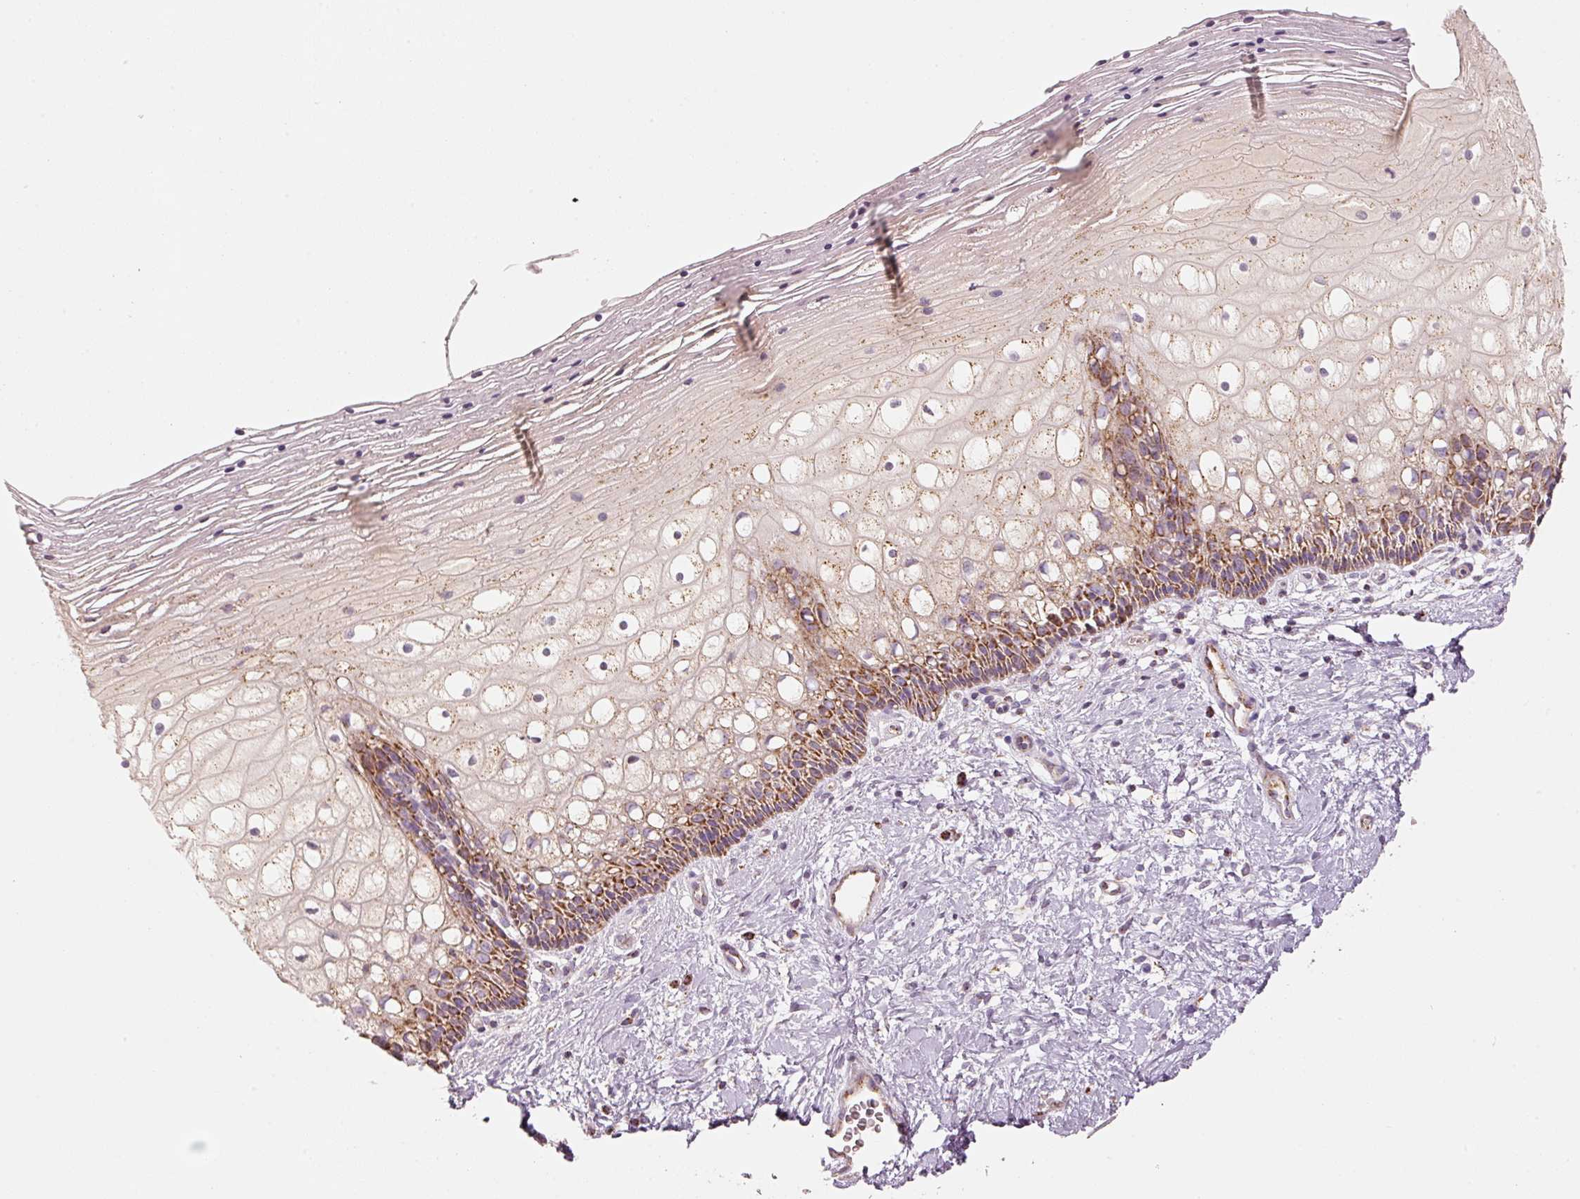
{"staining": {"intensity": "moderate", "quantity": "25%-75%", "location": "cytoplasmic/membranous"}, "tissue": "cervix", "cell_type": "Glandular cells", "image_type": "normal", "snomed": [{"axis": "morphology", "description": "Normal tissue, NOS"}, {"axis": "topography", "description": "Cervix"}], "caption": "Protein staining demonstrates moderate cytoplasmic/membranous expression in approximately 25%-75% of glandular cells in unremarkable cervix.", "gene": "C17orf98", "patient": {"sex": "female", "age": 36}}